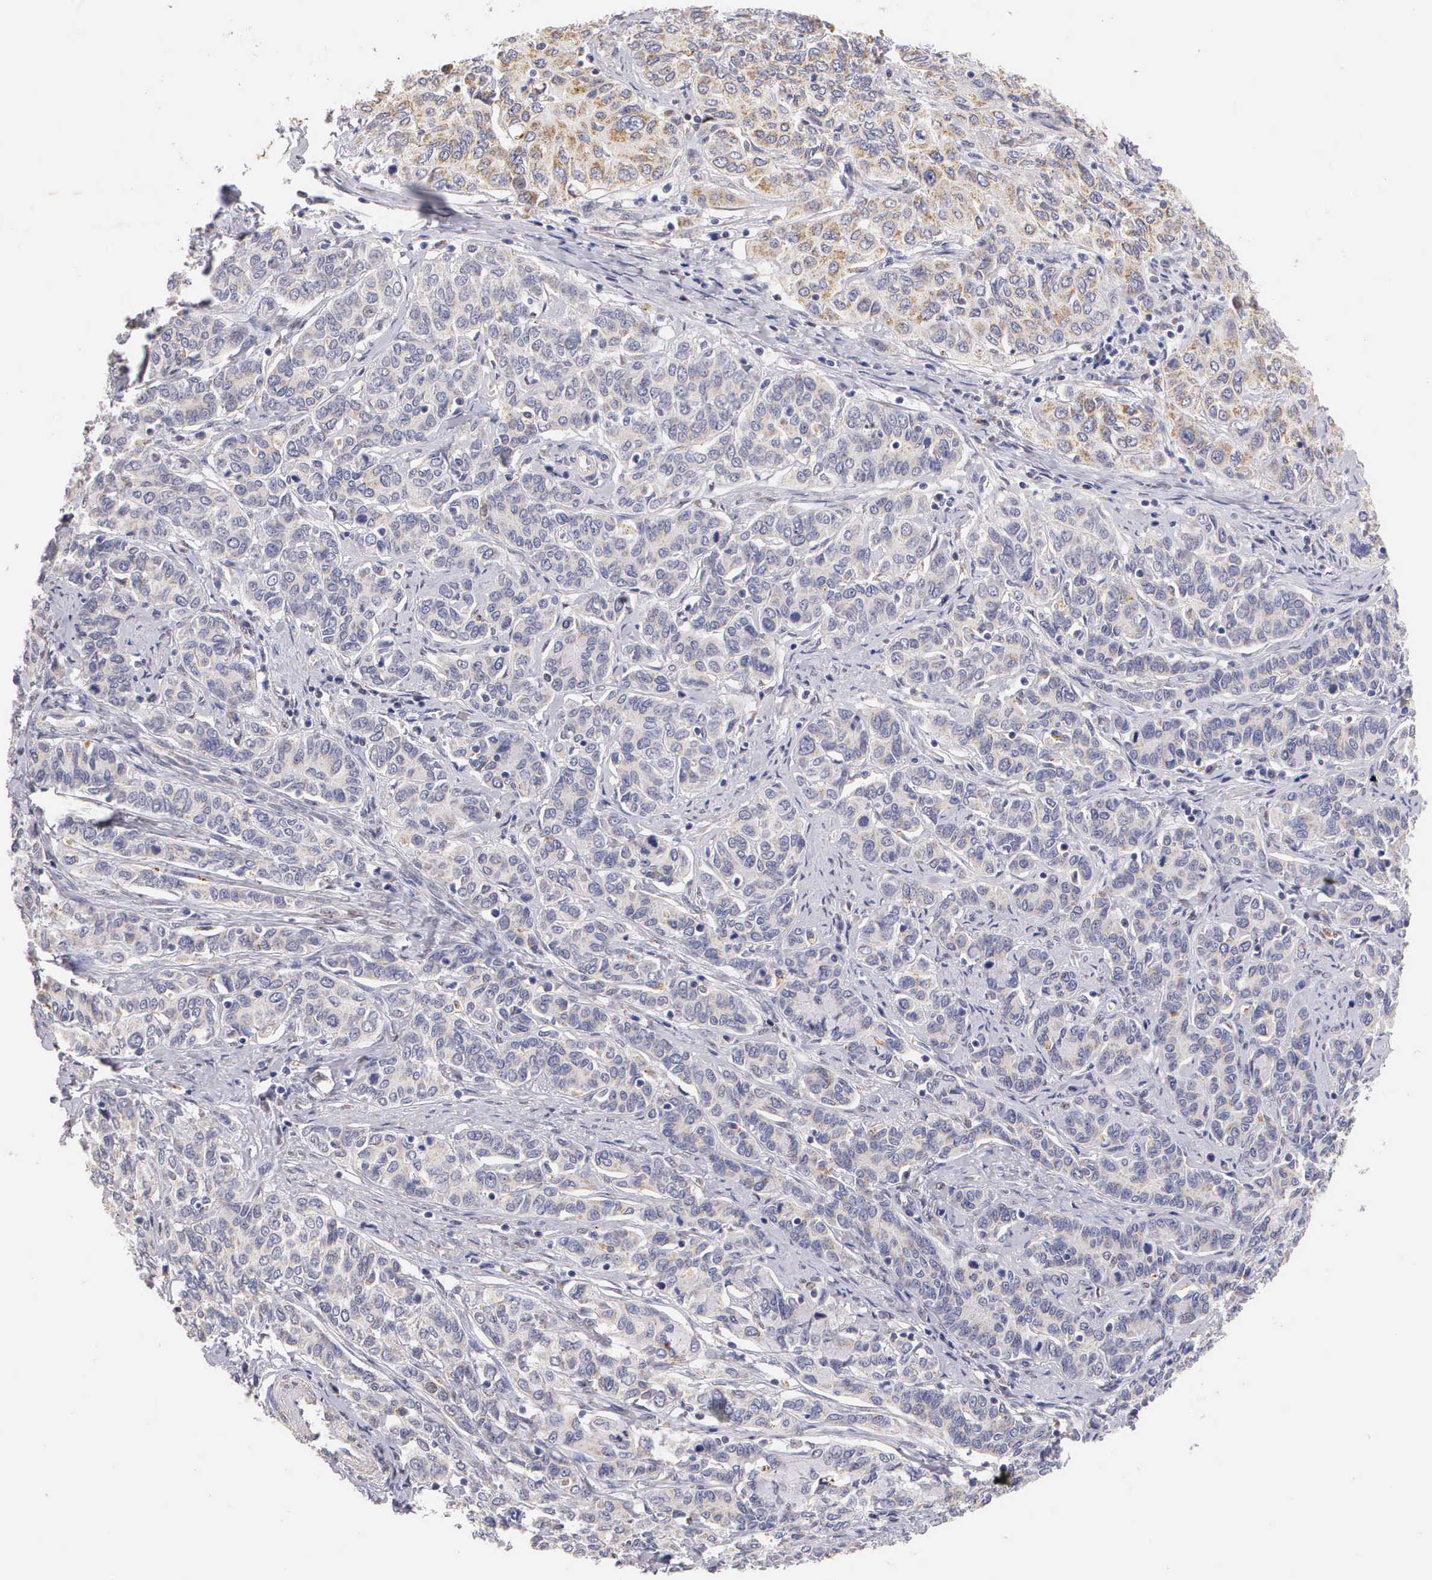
{"staining": {"intensity": "weak", "quantity": "25%-75%", "location": "cytoplasmic/membranous"}, "tissue": "cervical cancer", "cell_type": "Tumor cells", "image_type": "cancer", "snomed": [{"axis": "morphology", "description": "Squamous cell carcinoma, NOS"}, {"axis": "topography", "description": "Cervix"}], "caption": "Human cervical cancer (squamous cell carcinoma) stained with a protein marker displays weak staining in tumor cells.", "gene": "ESR1", "patient": {"sex": "female", "age": 38}}